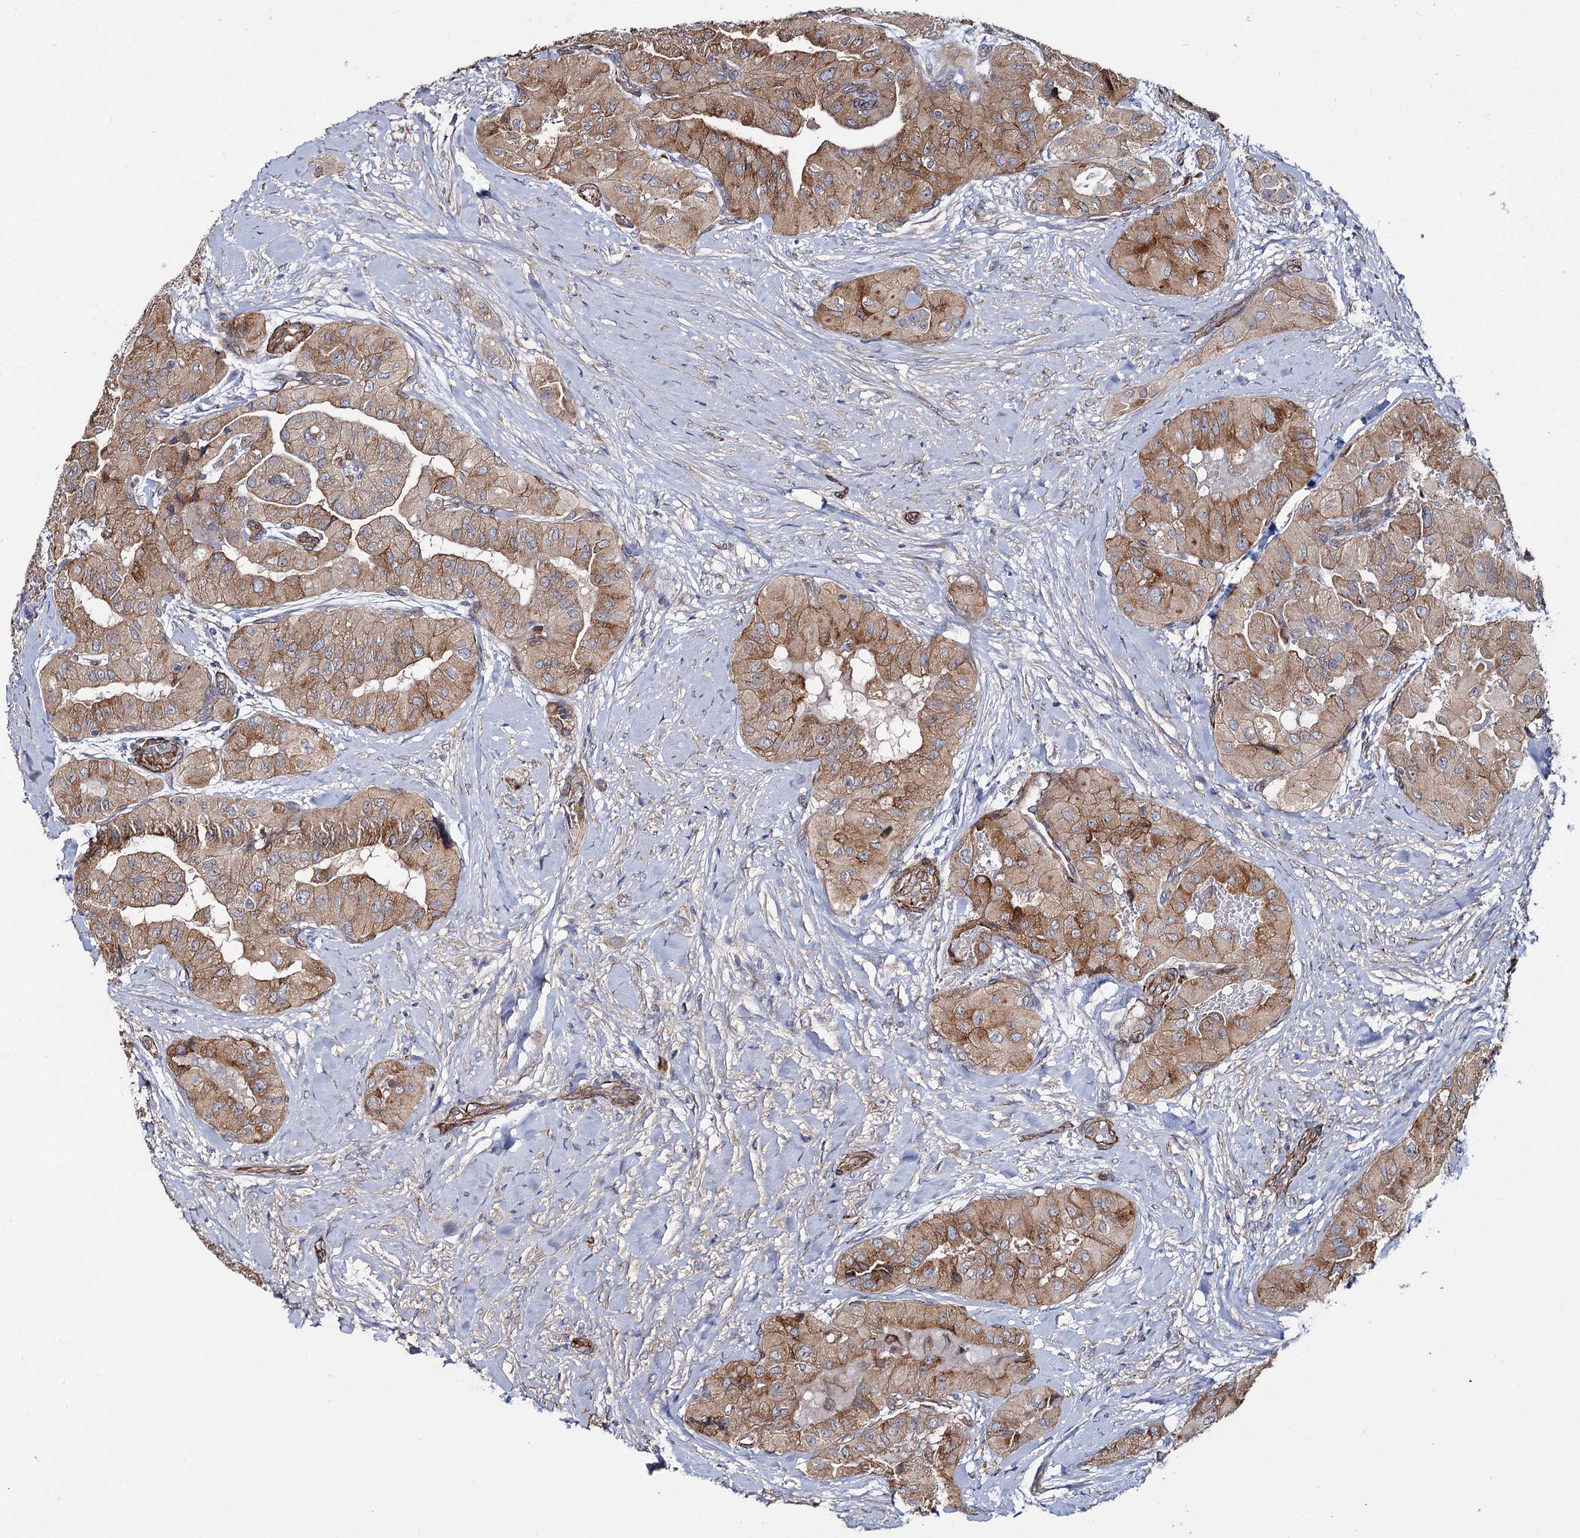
{"staining": {"intensity": "moderate", "quantity": ">75%", "location": "cytoplasmic/membranous"}, "tissue": "thyroid cancer", "cell_type": "Tumor cells", "image_type": "cancer", "snomed": [{"axis": "morphology", "description": "Papillary adenocarcinoma, NOS"}, {"axis": "topography", "description": "Thyroid gland"}], "caption": "Immunohistochemical staining of human papillary adenocarcinoma (thyroid) exhibits moderate cytoplasmic/membranous protein positivity in approximately >75% of tumor cells. The staining was performed using DAB to visualize the protein expression in brown, while the nuclei were stained in blue with hematoxylin (Magnification: 20x).", "gene": "SPATS2", "patient": {"sex": "female", "age": 59}}